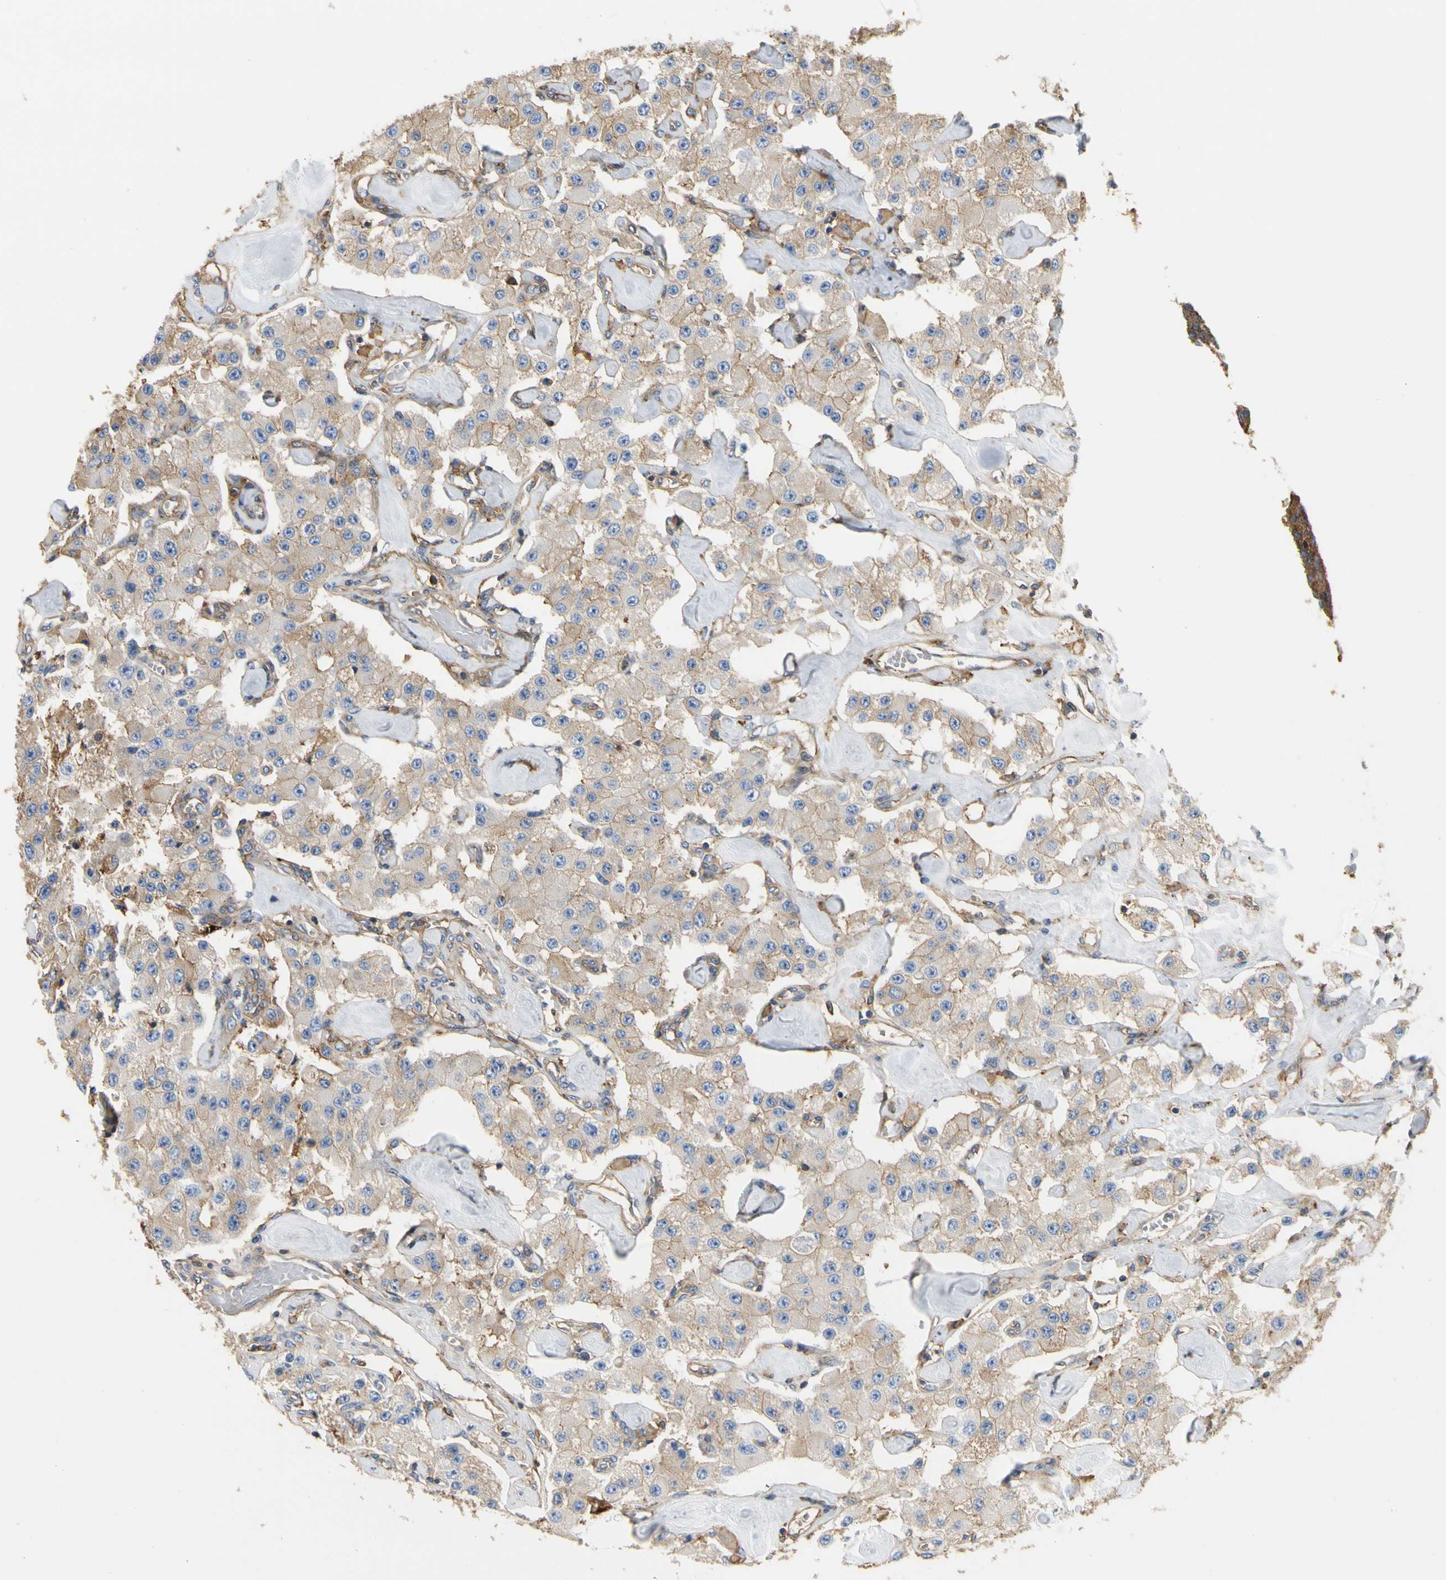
{"staining": {"intensity": "weak", "quantity": "25%-75%", "location": "cytoplasmic/membranous"}, "tissue": "carcinoid", "cell_type": "Tumor cells", "image_type": "cancer", "snomed": [{"axis": "morphology", "description": "Carcinoid, malignant, NOS"}, {"axis": "topography", "description": "Pancreas"}], "caption": "IHC of malignant carcinoid displays low levels of weak cytoplasmic/membranous expression in approximately 25%-75% of tumor cells.", "gene": "IL1RL1", "patient": {"sex": "male", "age": 41}}